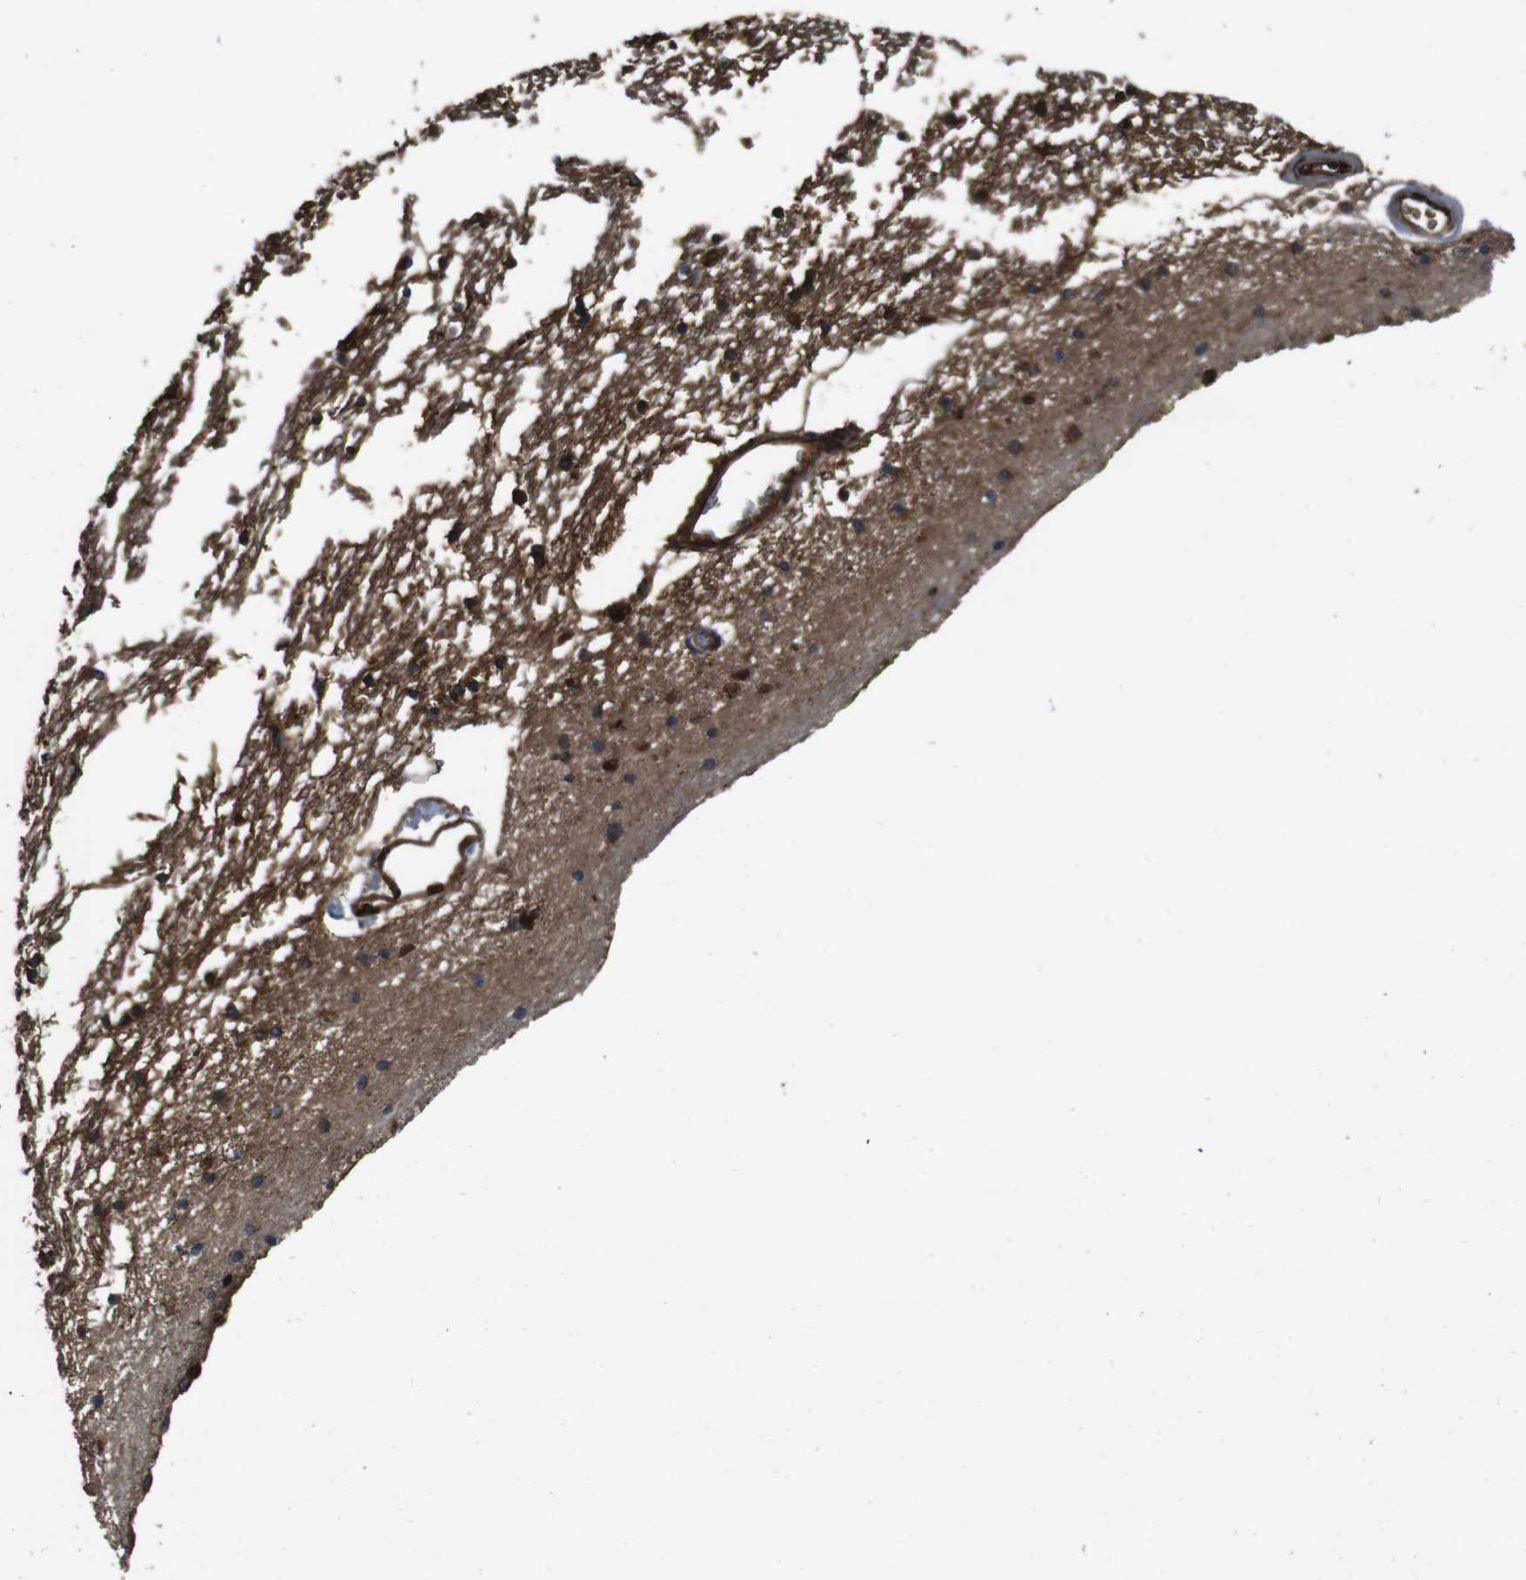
{"staining": {"intensity": "strong", "quantity": ">75%", "location": "cytoplasmic/membranous,nuclear"}, "tissue": "caudate", "cell_type": "Glial cells", "image_type": "normal", "snomed": [{"axis": "morphology", "description": "Normal tissue, NOS"}, {"axis": "topography", "description": "Lateral ventricle wall"}], "caption": "Protein staining of normal caudate reveals strong cytoplasmic/membranous,nuclear staining in about >75% of glial cells.", "gene": "VCP", "patient": {"sex": "male", "age": 45}}